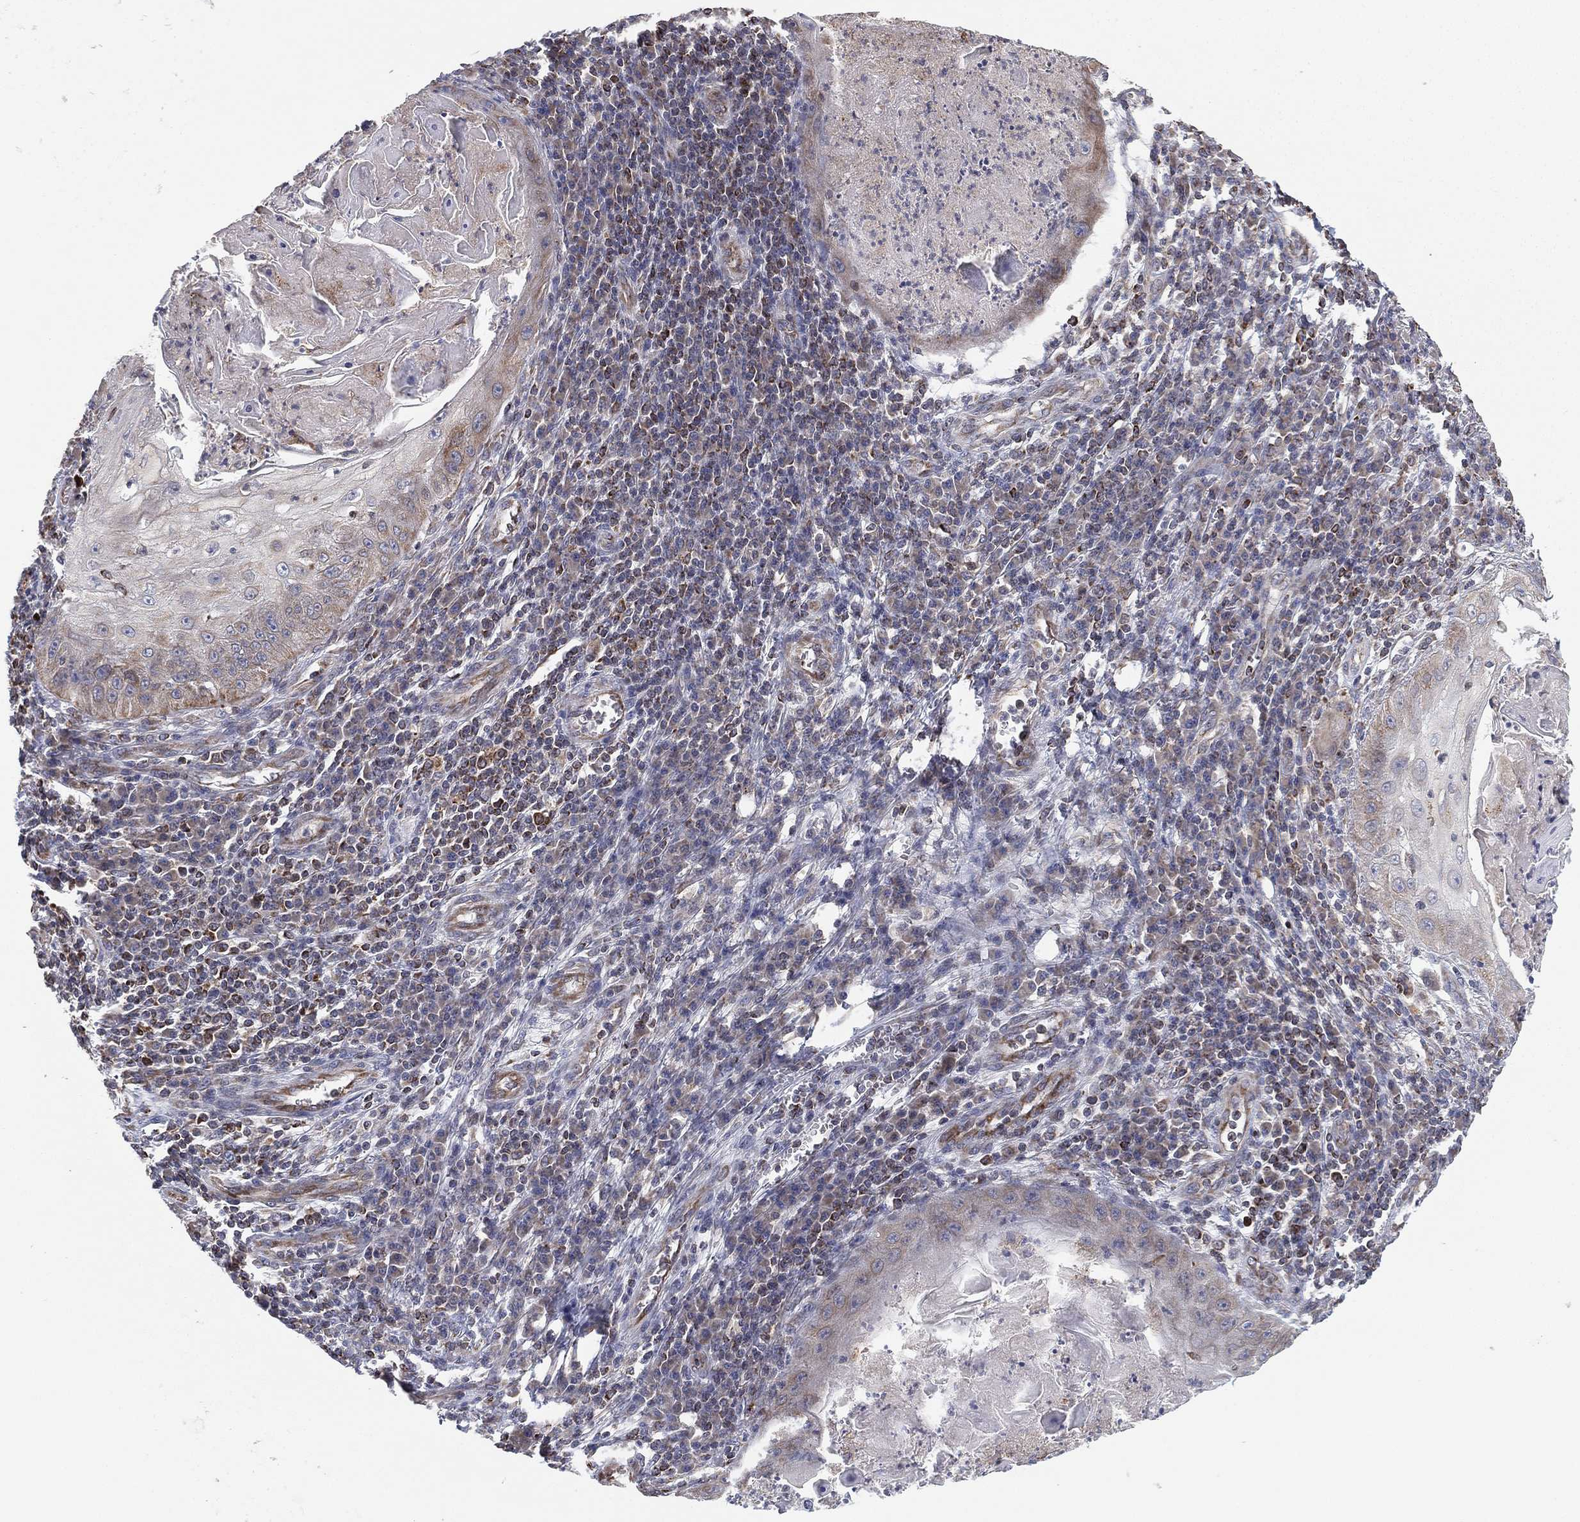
{"staining": {"intensity": "weak", "quantity": "<25%", "location": "cytoplasmic/membranous"}, "tissue": "skin cancer", "cell_type": "Tumor cells", "image_type": "cancer", "snomed": [{"axis": "morphology", "description": "Squamous cell carcinoma, NOS"}, {"axis": "topography", "description": "Skin"}], "caption": "A micrograph of squamous cell carcinoma (skin) stained for a protein shows no brown staining in tumor cells.", "gene": "CYB5B", "patient": {"sex": "male", "age": 70}}